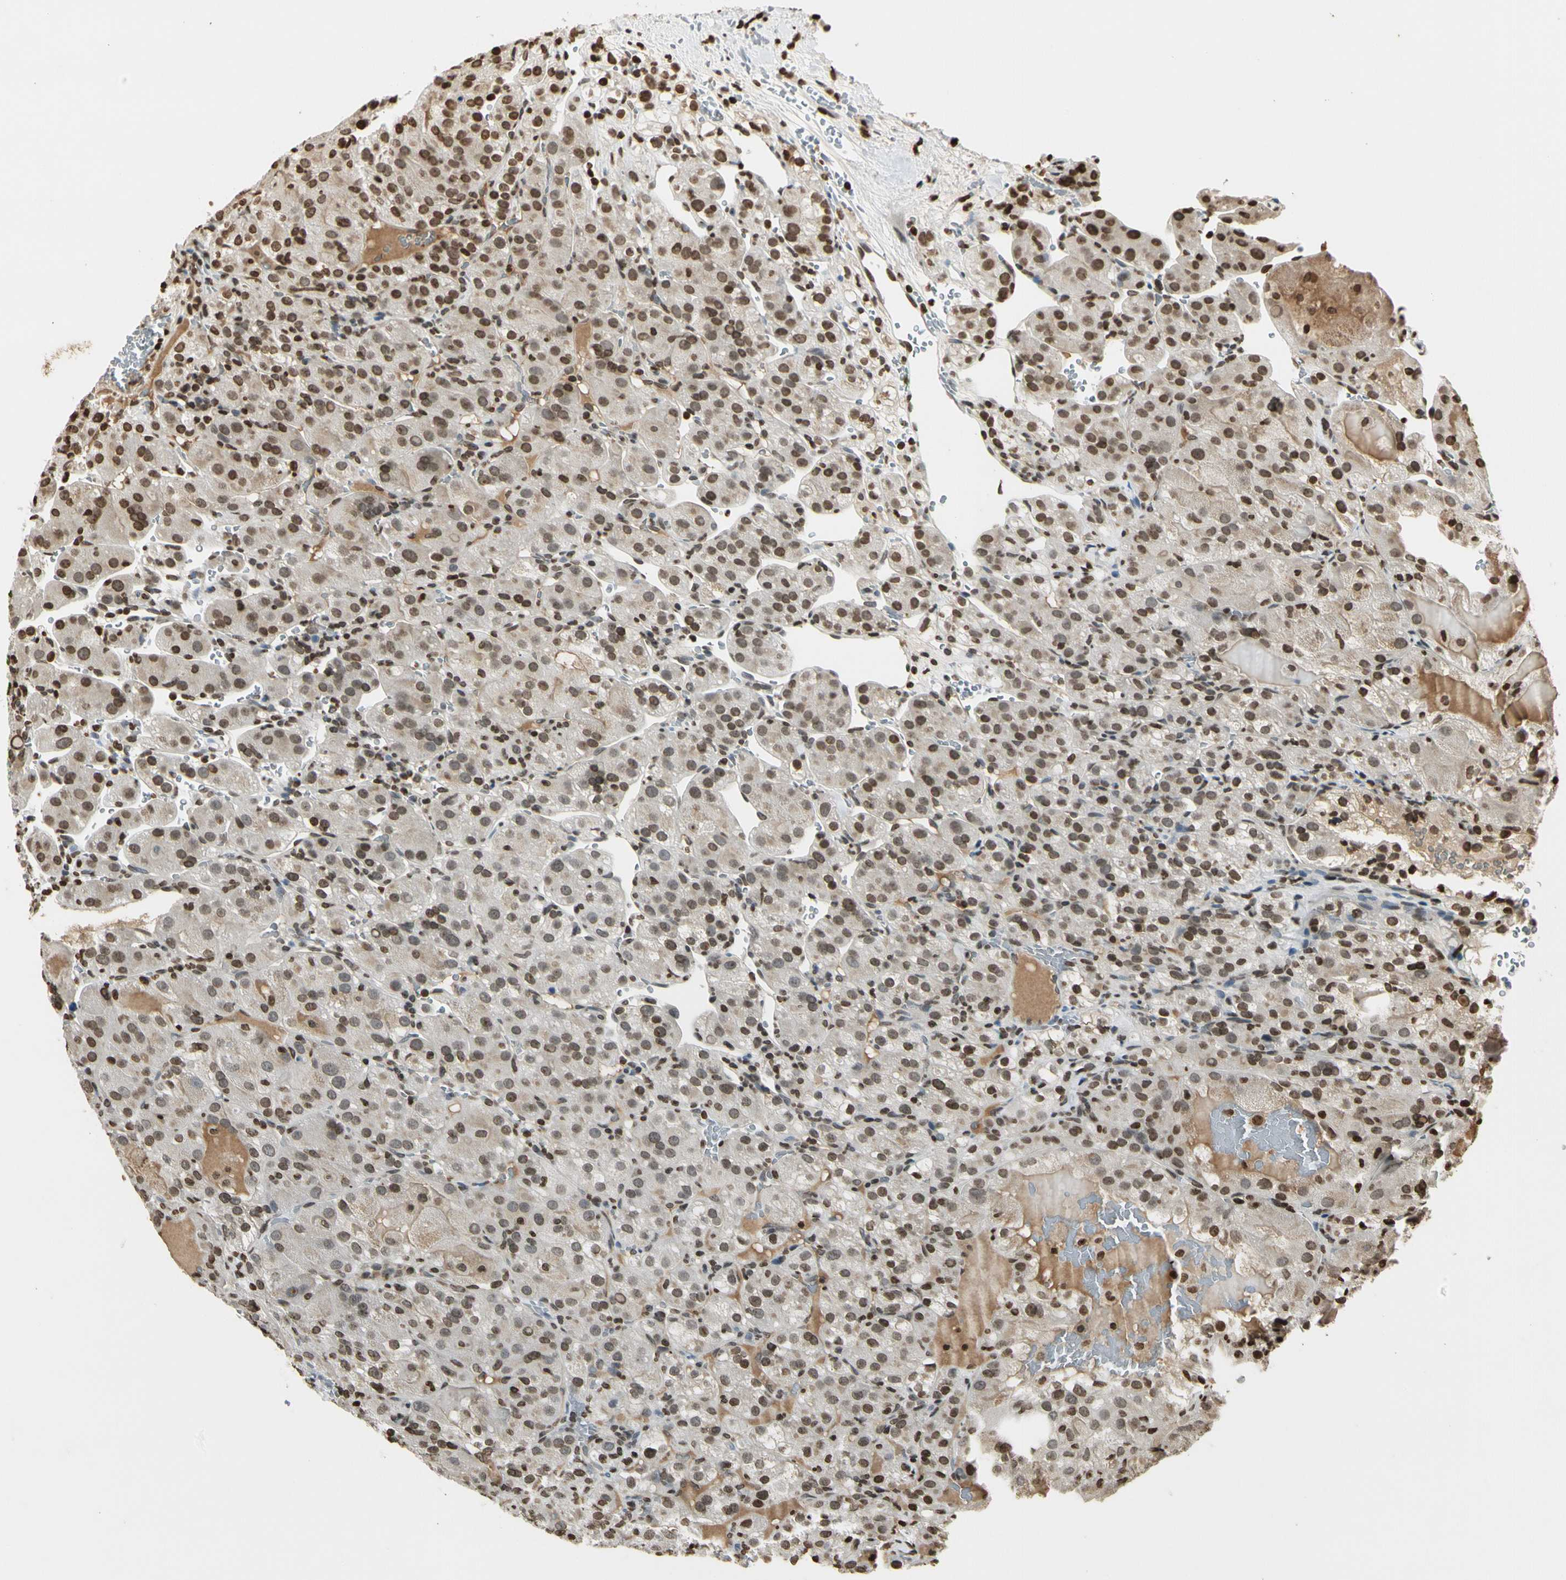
{"staining": {"intensity": "moderate", "quantity": "25%-75%", "location": "nuclear"}, "tissue": "renal cancer", "cell_type": "Tumor cells", "image_type": "cancer", "snomed": [{"axis": "morphology", "description": "Normal tissue, NOS"}, {"axis": "morphology", "description": "Adenocarcinoma, NOS"}, {"axis": "topography", "description": "Kidney"}], "caption": "This is an image of immunohistochemistry (IHC) staining of renal adenocarcinoma, which shows moderate positivity in the nuclear of tumor cells.", "gene": "RORA", "patient": {"sex": "male", "age": 61}}